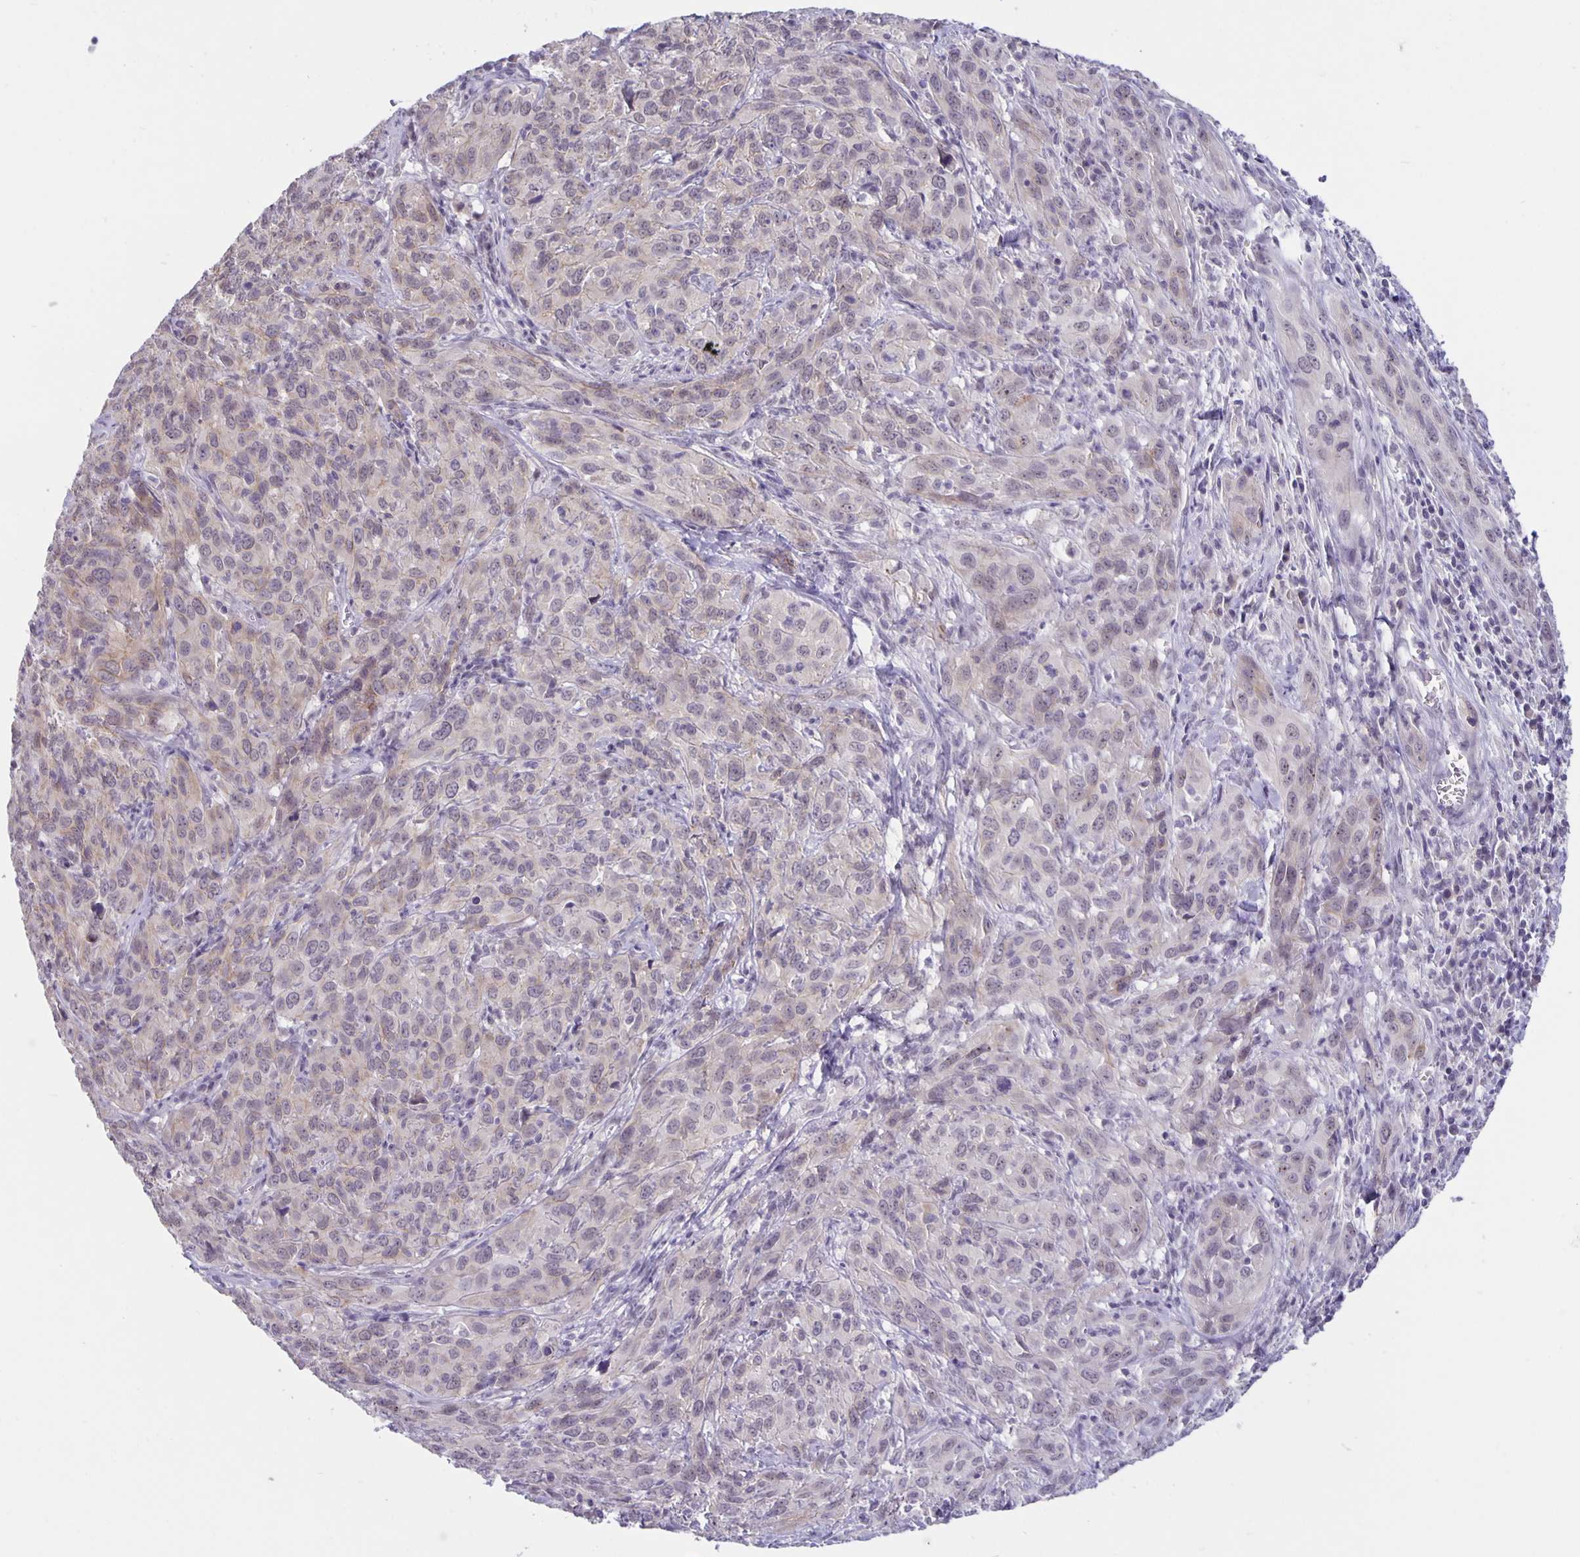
{"staining": {"intensity": "negative", "quantity": "none", "location": "none"}, "tissue": "cervical cancer", "cell_type": "Tumor cells", "image_type": "cancer", "snomed": [{"axis": "morphology", "description": "Squamous cell carcinoma, NOS"}, {"axis": "topography", "description": "Cervix"}], "caption": "Micrograph shows no significant protein staining in tumor cells of squamous cell carcinoma (cervical).", "gene": "ARVCF", "patient": {"sex": "female", "age": 51}}